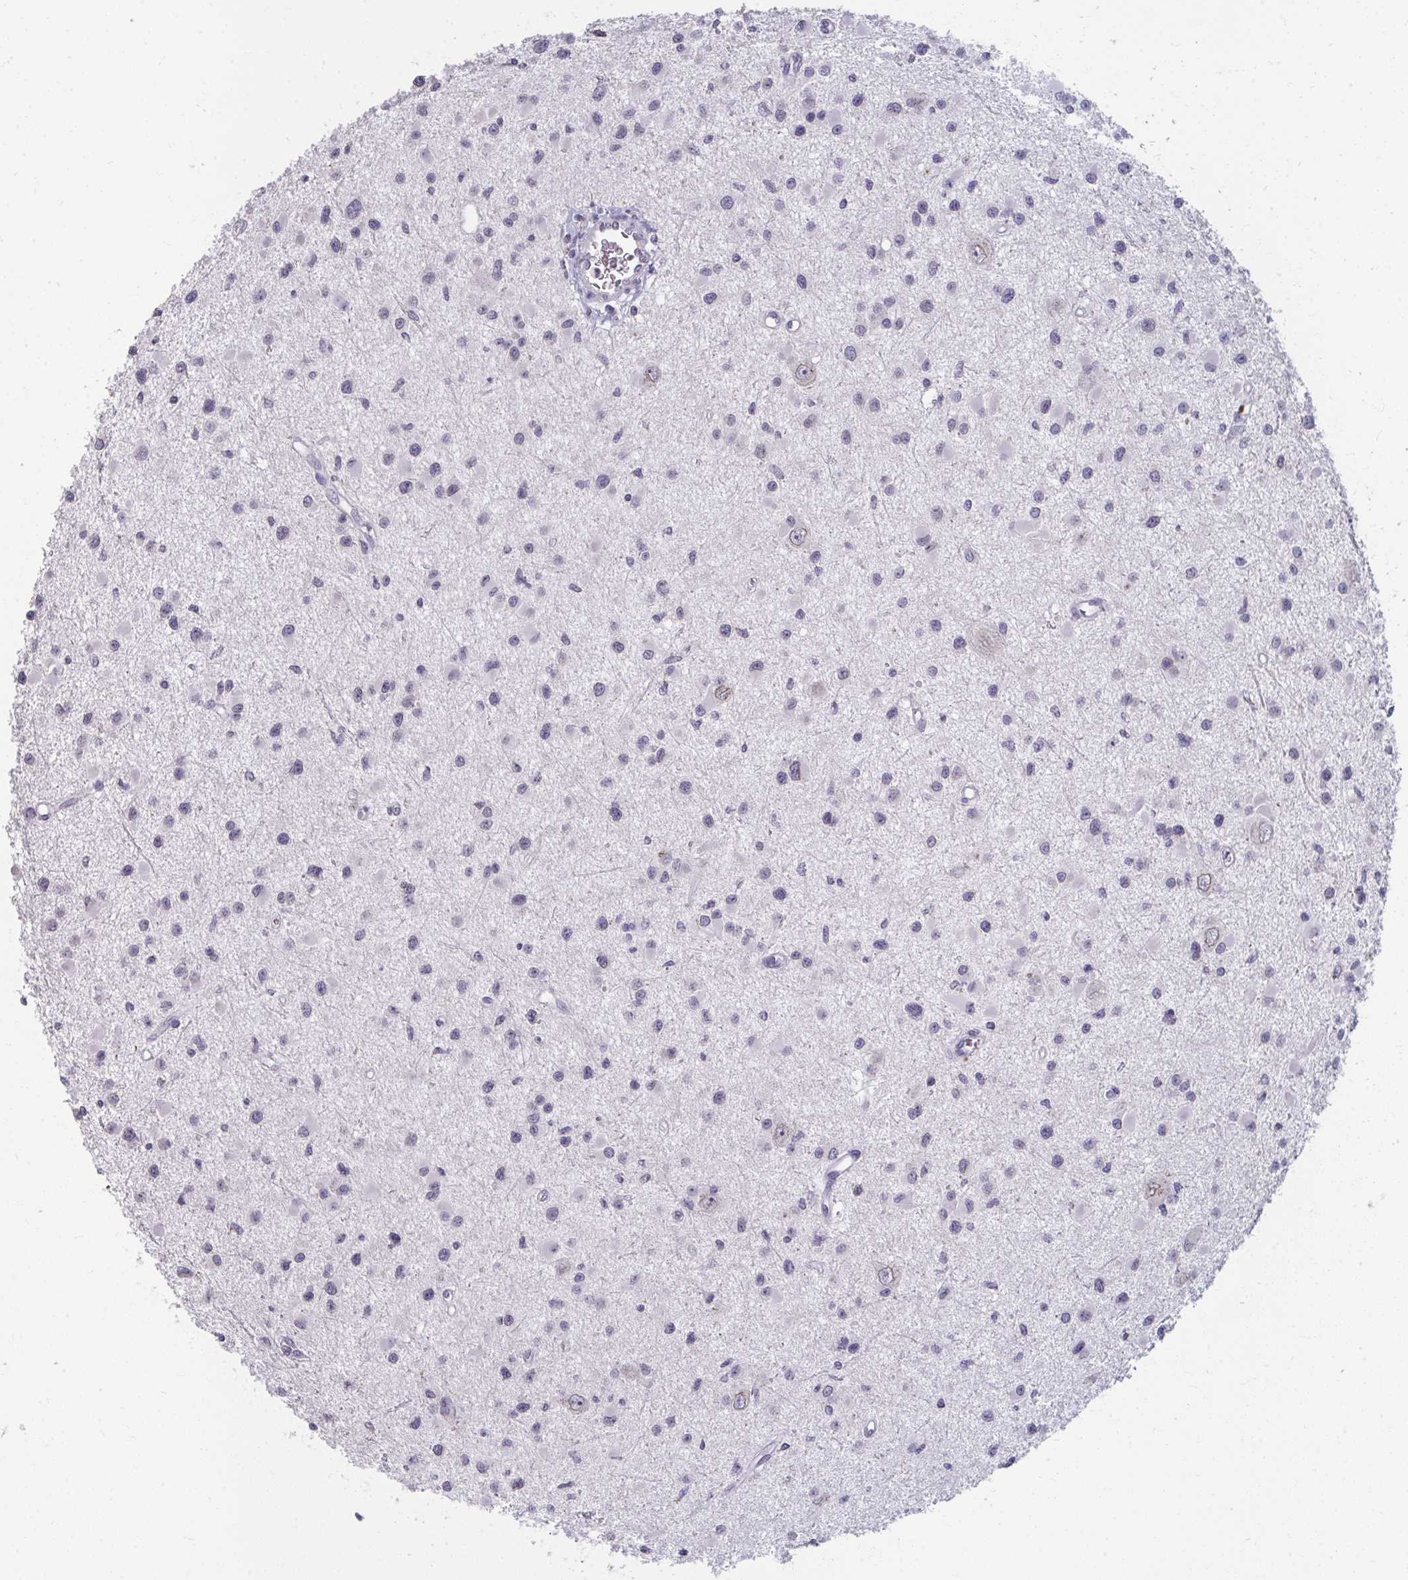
{"staining": {"intensity": "negative", "quantity": "none", "location": "none"}, "tissue": "glioma", "cell_type": "Tumor cells", "image_type": "cancer", "snomed": [{"axis": "morphology", "description": "Glioma, malignant, High grade"}, {"axis": "topography", "description": "Brain"}], "caption": "IHC of human glioma reveals no positivity in tumor cells.", "gene": "NUP133", "patient": {"sex": "male", "age": 54}}